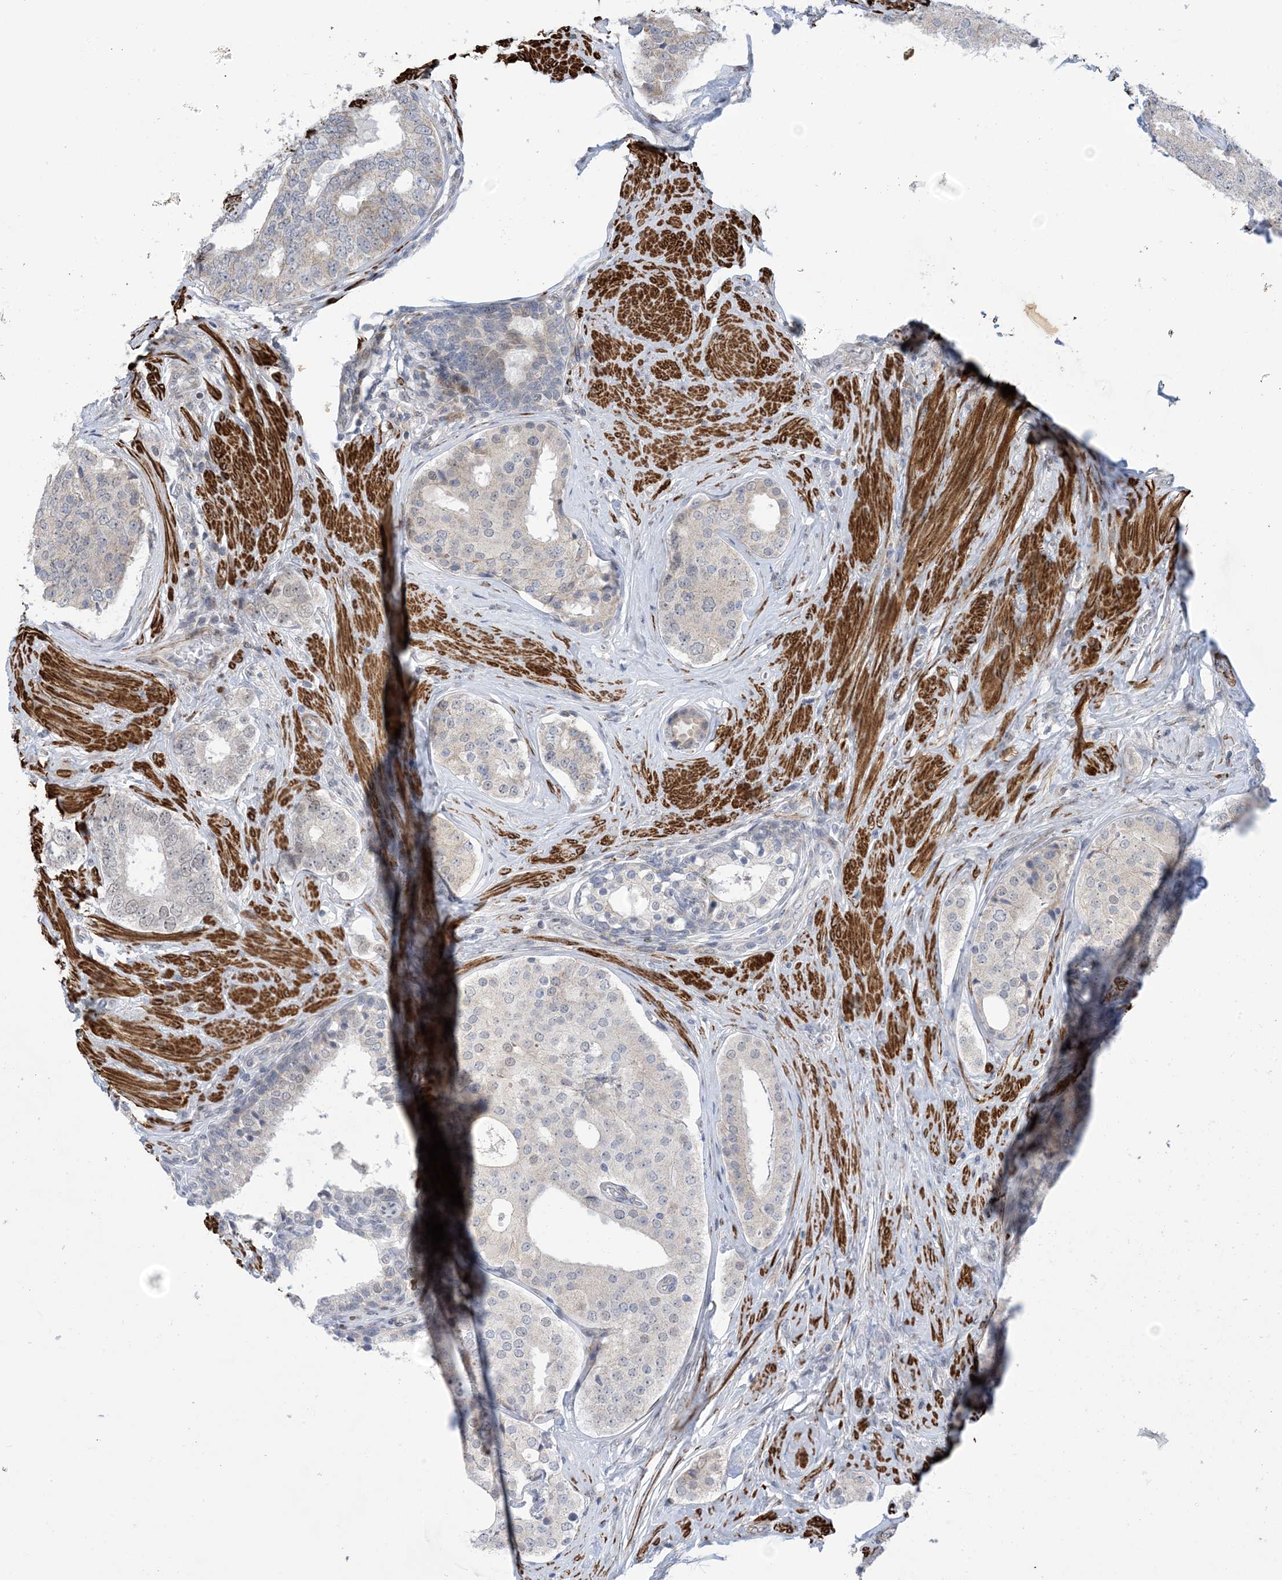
{"staining": {"intensity": "negative", "quantity": "none", "location": "none"}, "tissue": "prostate cancer", "cell_type": "Tumor cells", "image_type": "cancer", "snomed": [{"axis": "morphology", "description": "Adenocarcinoma, High grade"}, {"axis": "topography", "description": "Prostate"}], "caption": "Protein analysis of prostate cancer displays no significant expression in tumor cells.", "gene": "ZNF8", "patient": {"sex": "male", "age": 56}}